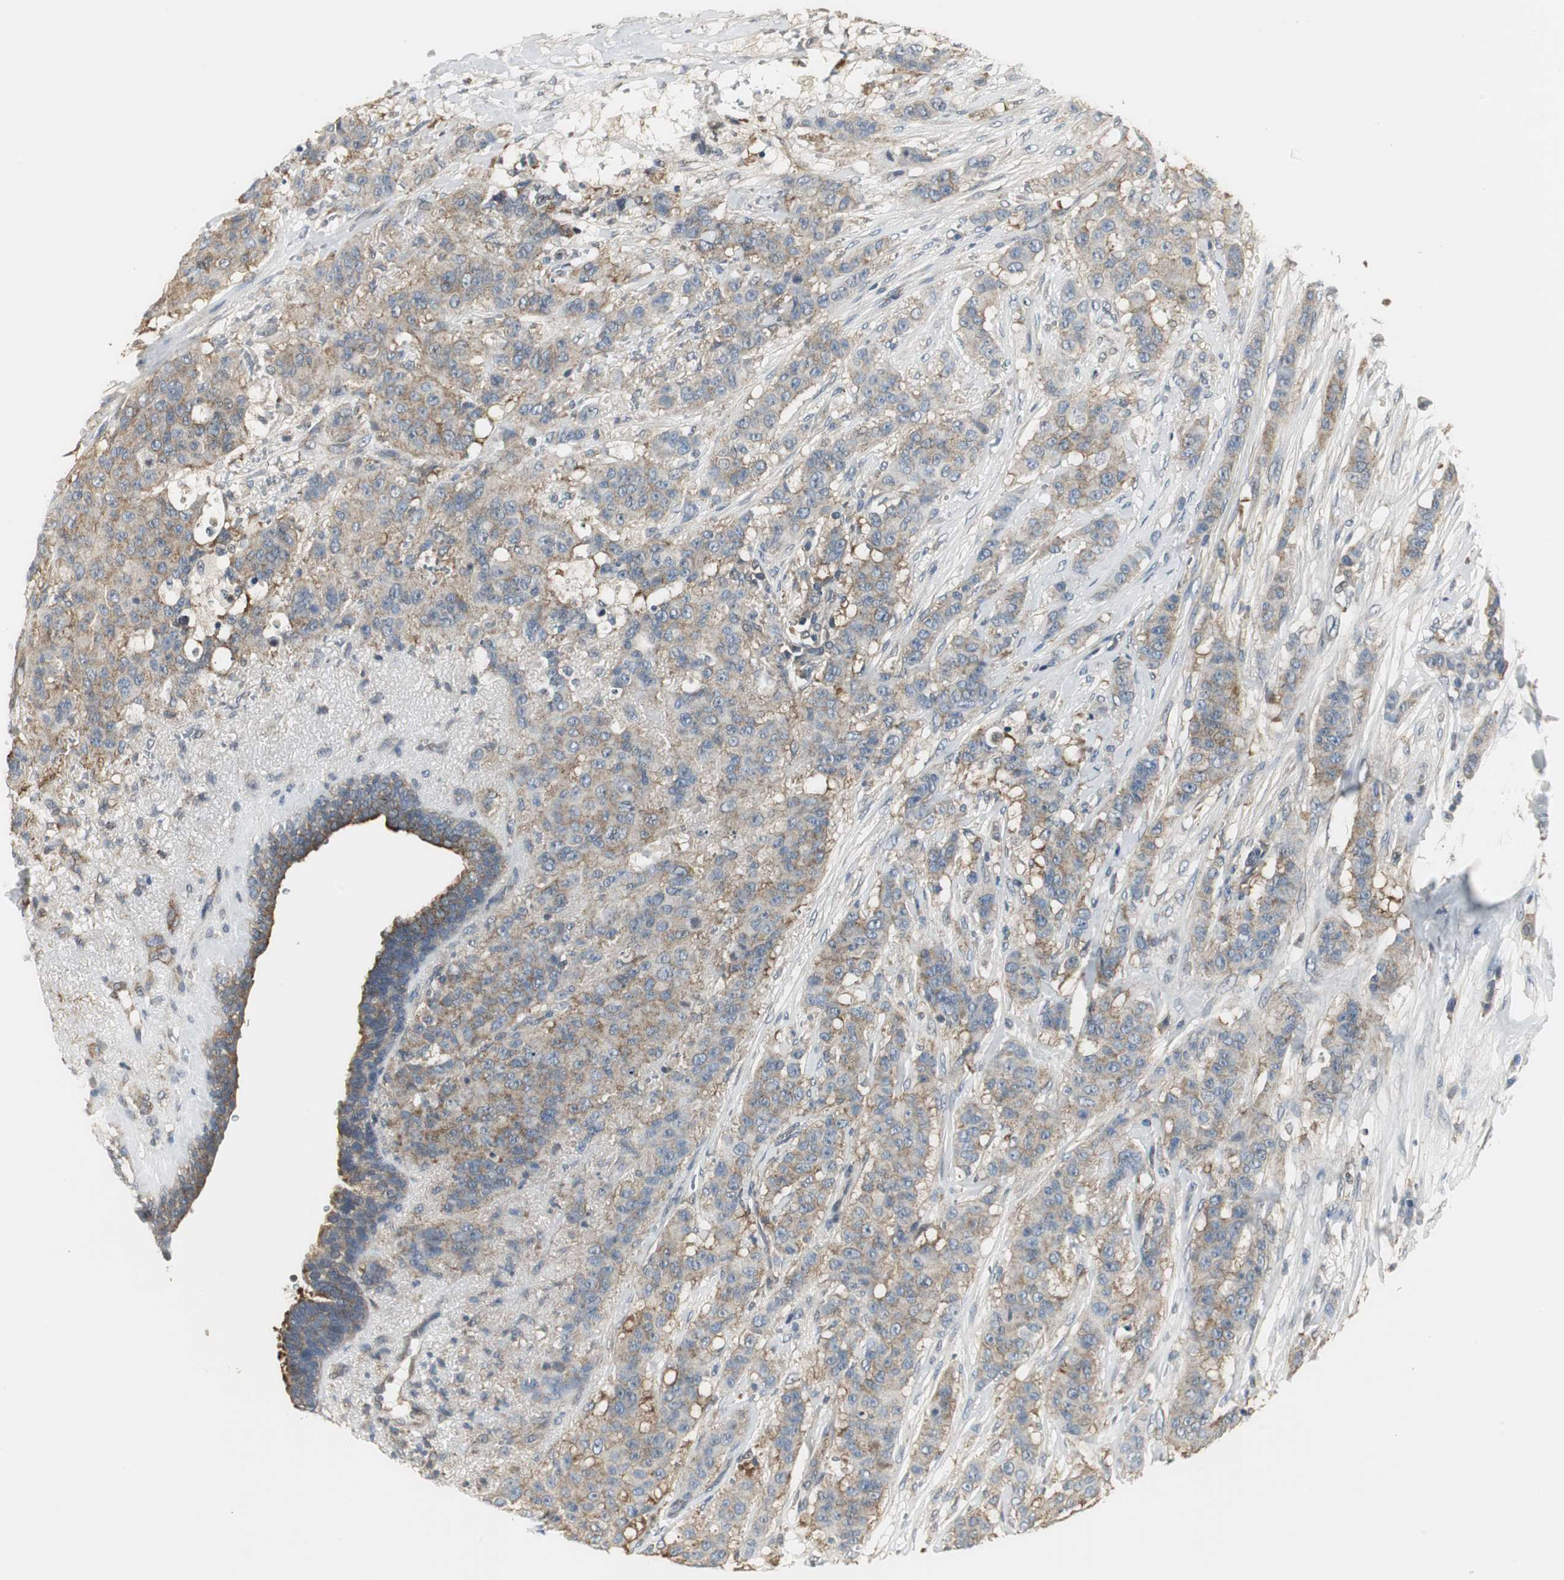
{"staining": {"intensity": "weak", "quantity": ">75%", "location": "cytoplasmic/membranous"}, "tissue": "breast cancer", "cell_type": "Tumor cells", "image_type": "cancer", "snomed": [{"axis": "morphology", "description": "Duct carcinoma"}, {"axis": "topography", "description": "Breast"}], "caption": "Protein analysis of breast cancer (infiltrating ductal carcinoma) tissue demonstrates weak cytoplasmic/membranous positivity in about >75% of tumor cells.", "gene": "CCT5", "patient": {"sex": "female", "age": 40}}